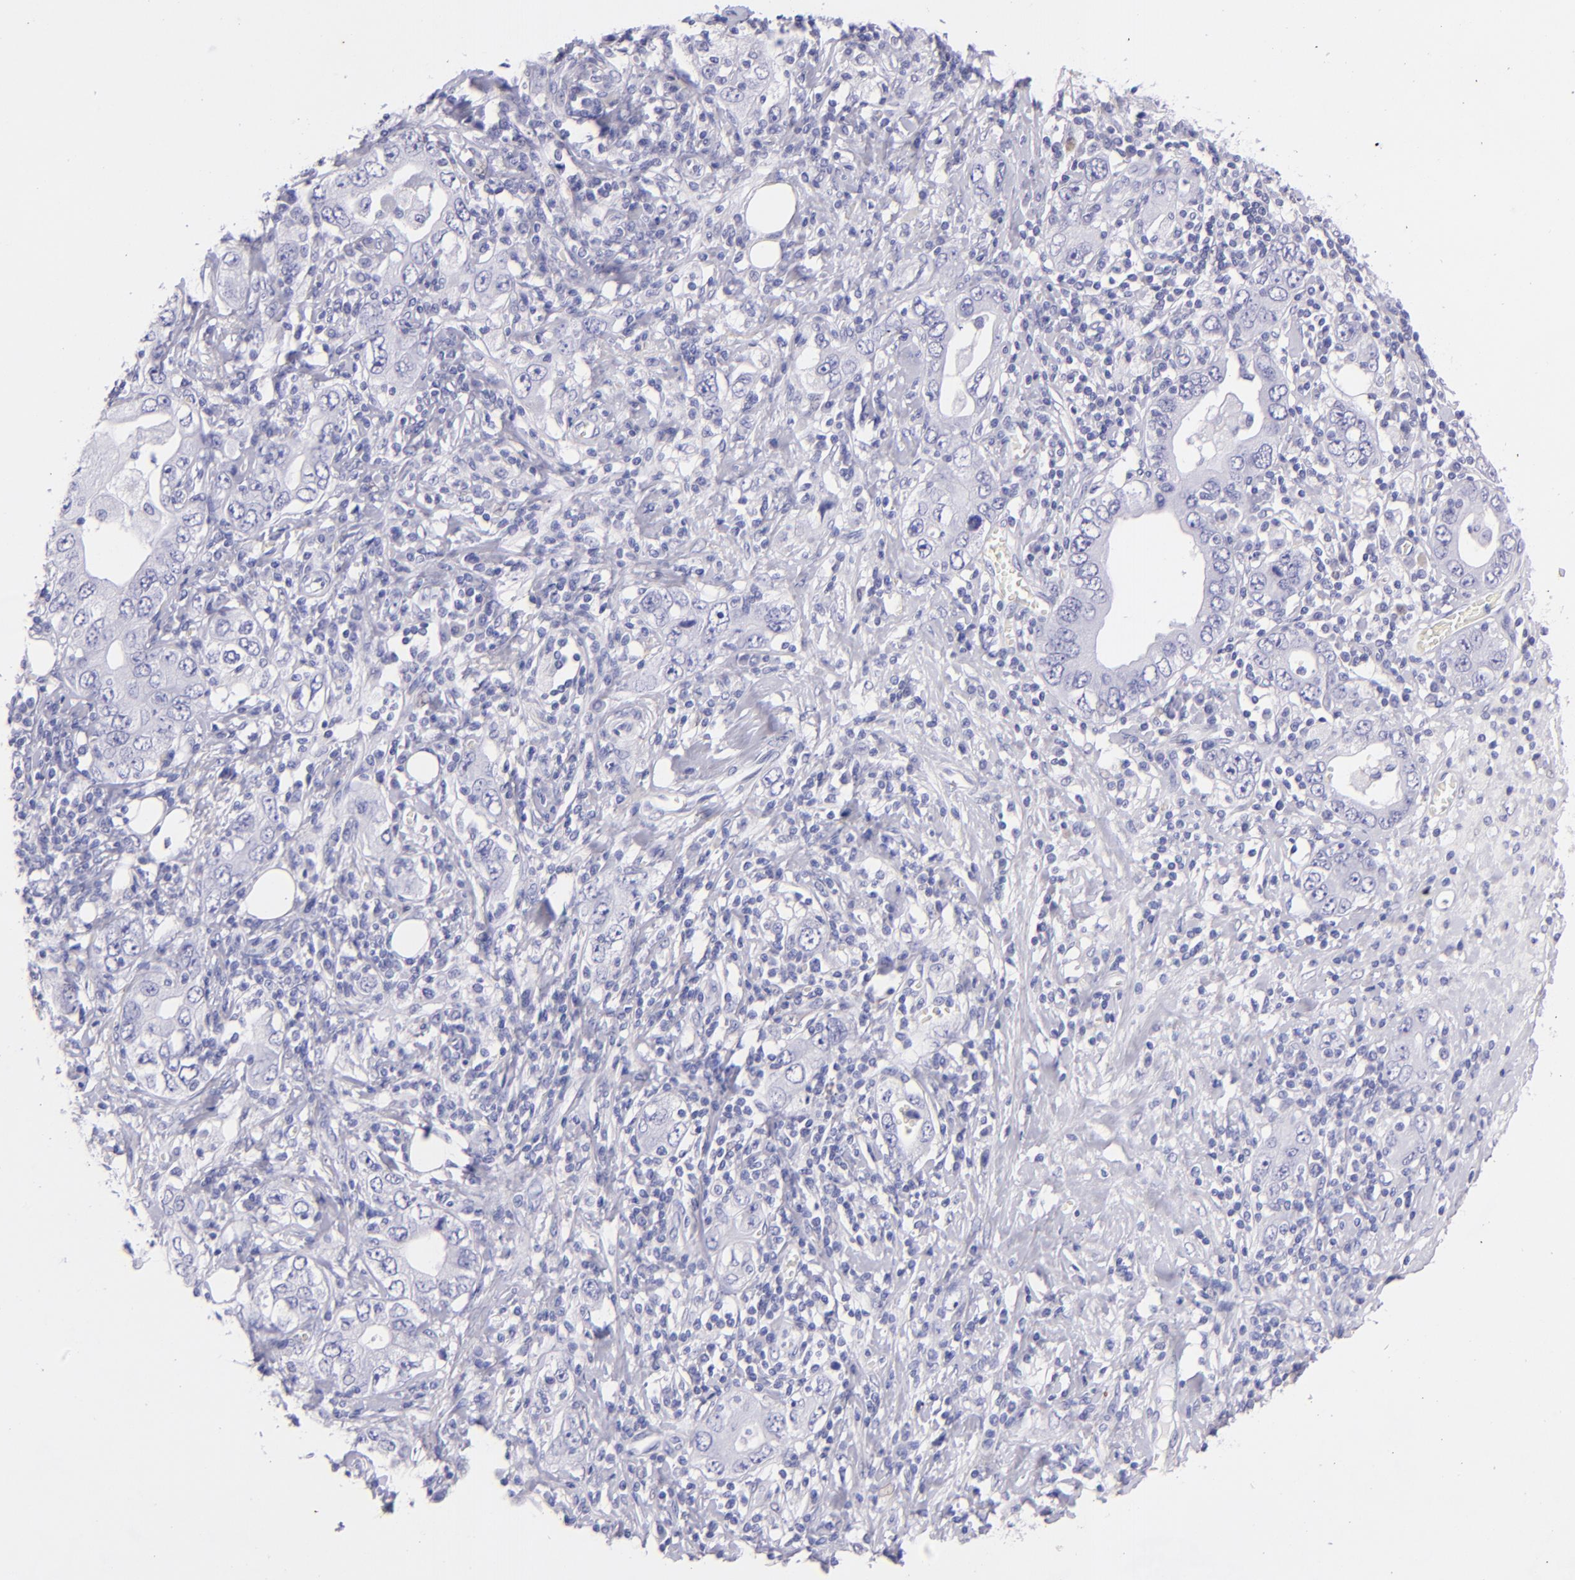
{"staining": {"intensity": "negative", "quantity": "none", "location": "none"}, "tissue": "stomach cancer", "cell_type": "Tumor cells", "image_type": "cancer", "snomed": [{"axis": "morphology", "description": "Adenocarcinoma, NOS"}, {"axis": "topography", "description": "Stomach, lower"}], "caption": "Adenocarcinoma (stomach) was stained to show a protein in brown. There is no significant staining in tumor cells.", "gene": "UCHL1", "patient": {"sex": "female", "age": 93}}